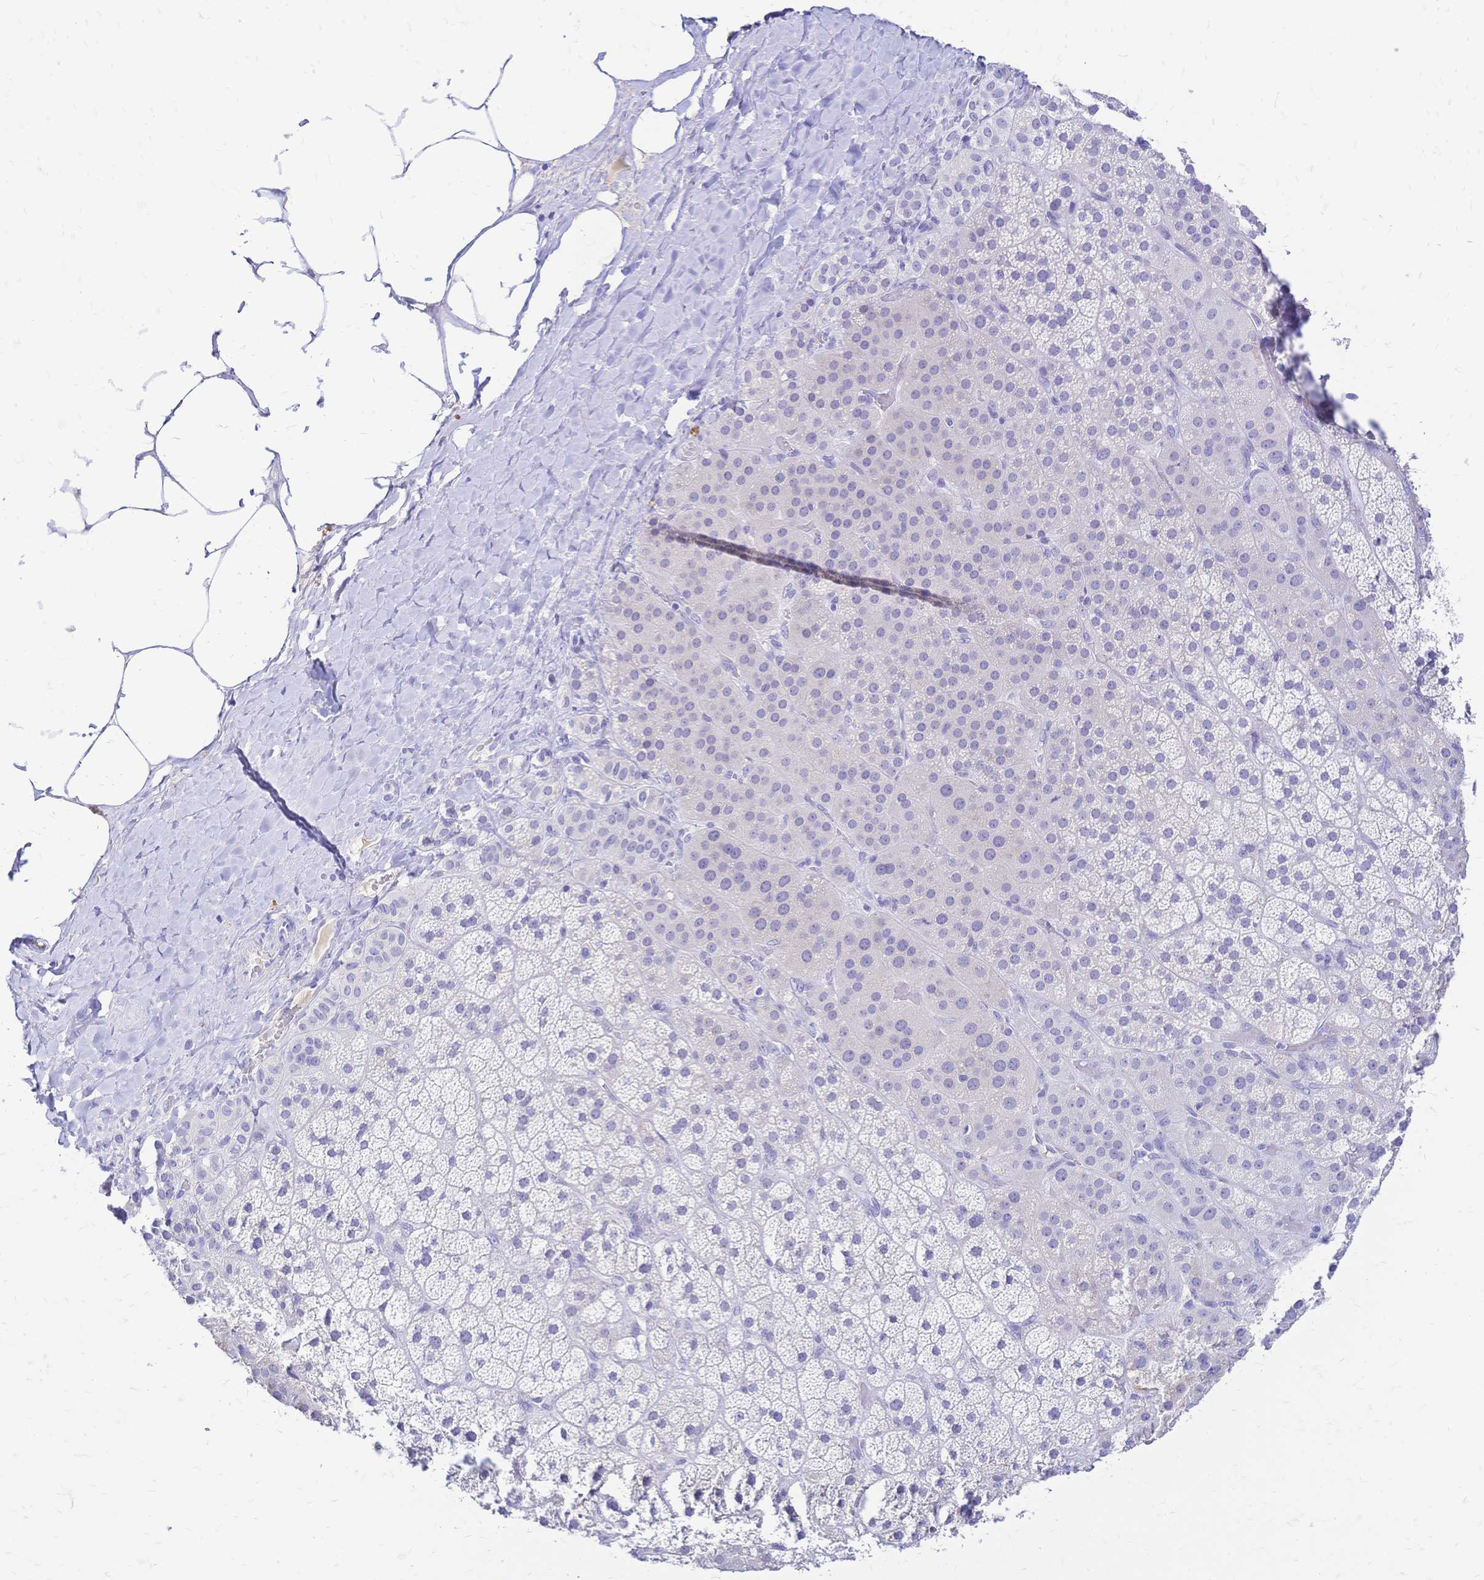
{"staining": {"intensity": "weak", "quantity": "<25%", "location": "cytoplasmic/membranous"}, "tissue": "adrenal gland", "cell_type": "Glandular cells", "image_type": "normal", "snomed": [{"axis": "morphology", "description": "Normal tissue, NOS"}, {"axis": "topography", "description": "Adrenal gland"}], "caption": "Photomicrograph shows no significant protein positivity in glandular cells of unremarkable adrenal gland.", "gene": "FA2H", "patient": {"sex": "male", "age": 57}}